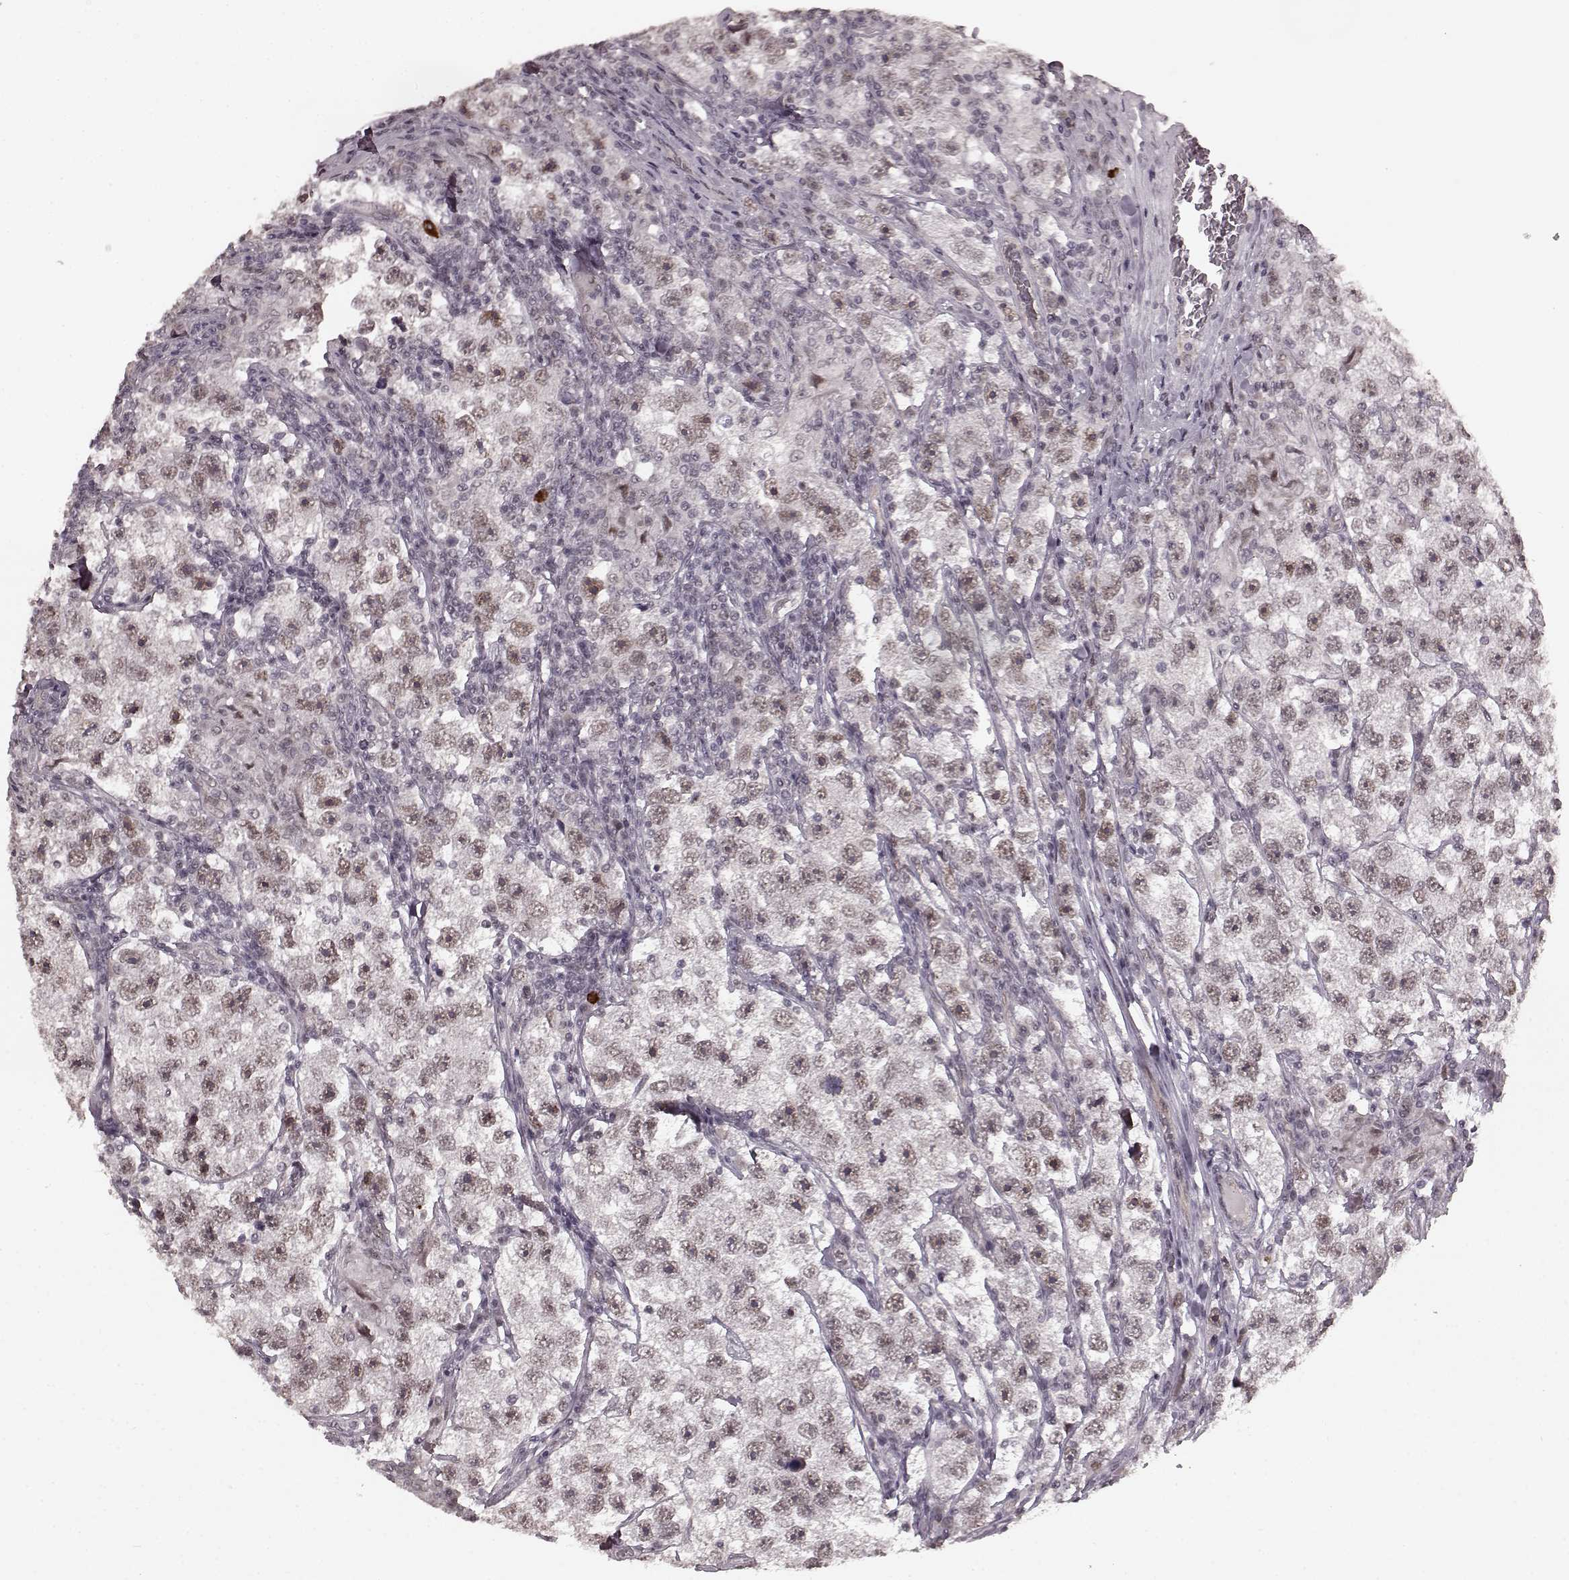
{"staining": {"intensity": "weak", "quantity": ">75%", "location": "nuclear"}, "tissue": "testis cancer", "cell_type": "Tumor cells", "image_type": "cancer", "snomed": [{"axis": "morphology", "description": "Seminoma, NOS"}, {"axis": "topography", "description": "Testis"}], "caption": "A low amount of weak nuclear staining is present in about >75% of tumor cells in testis seminoma tissue.", "gene": "PLCB4", "patient": {"sex": "male", "age": 26}}